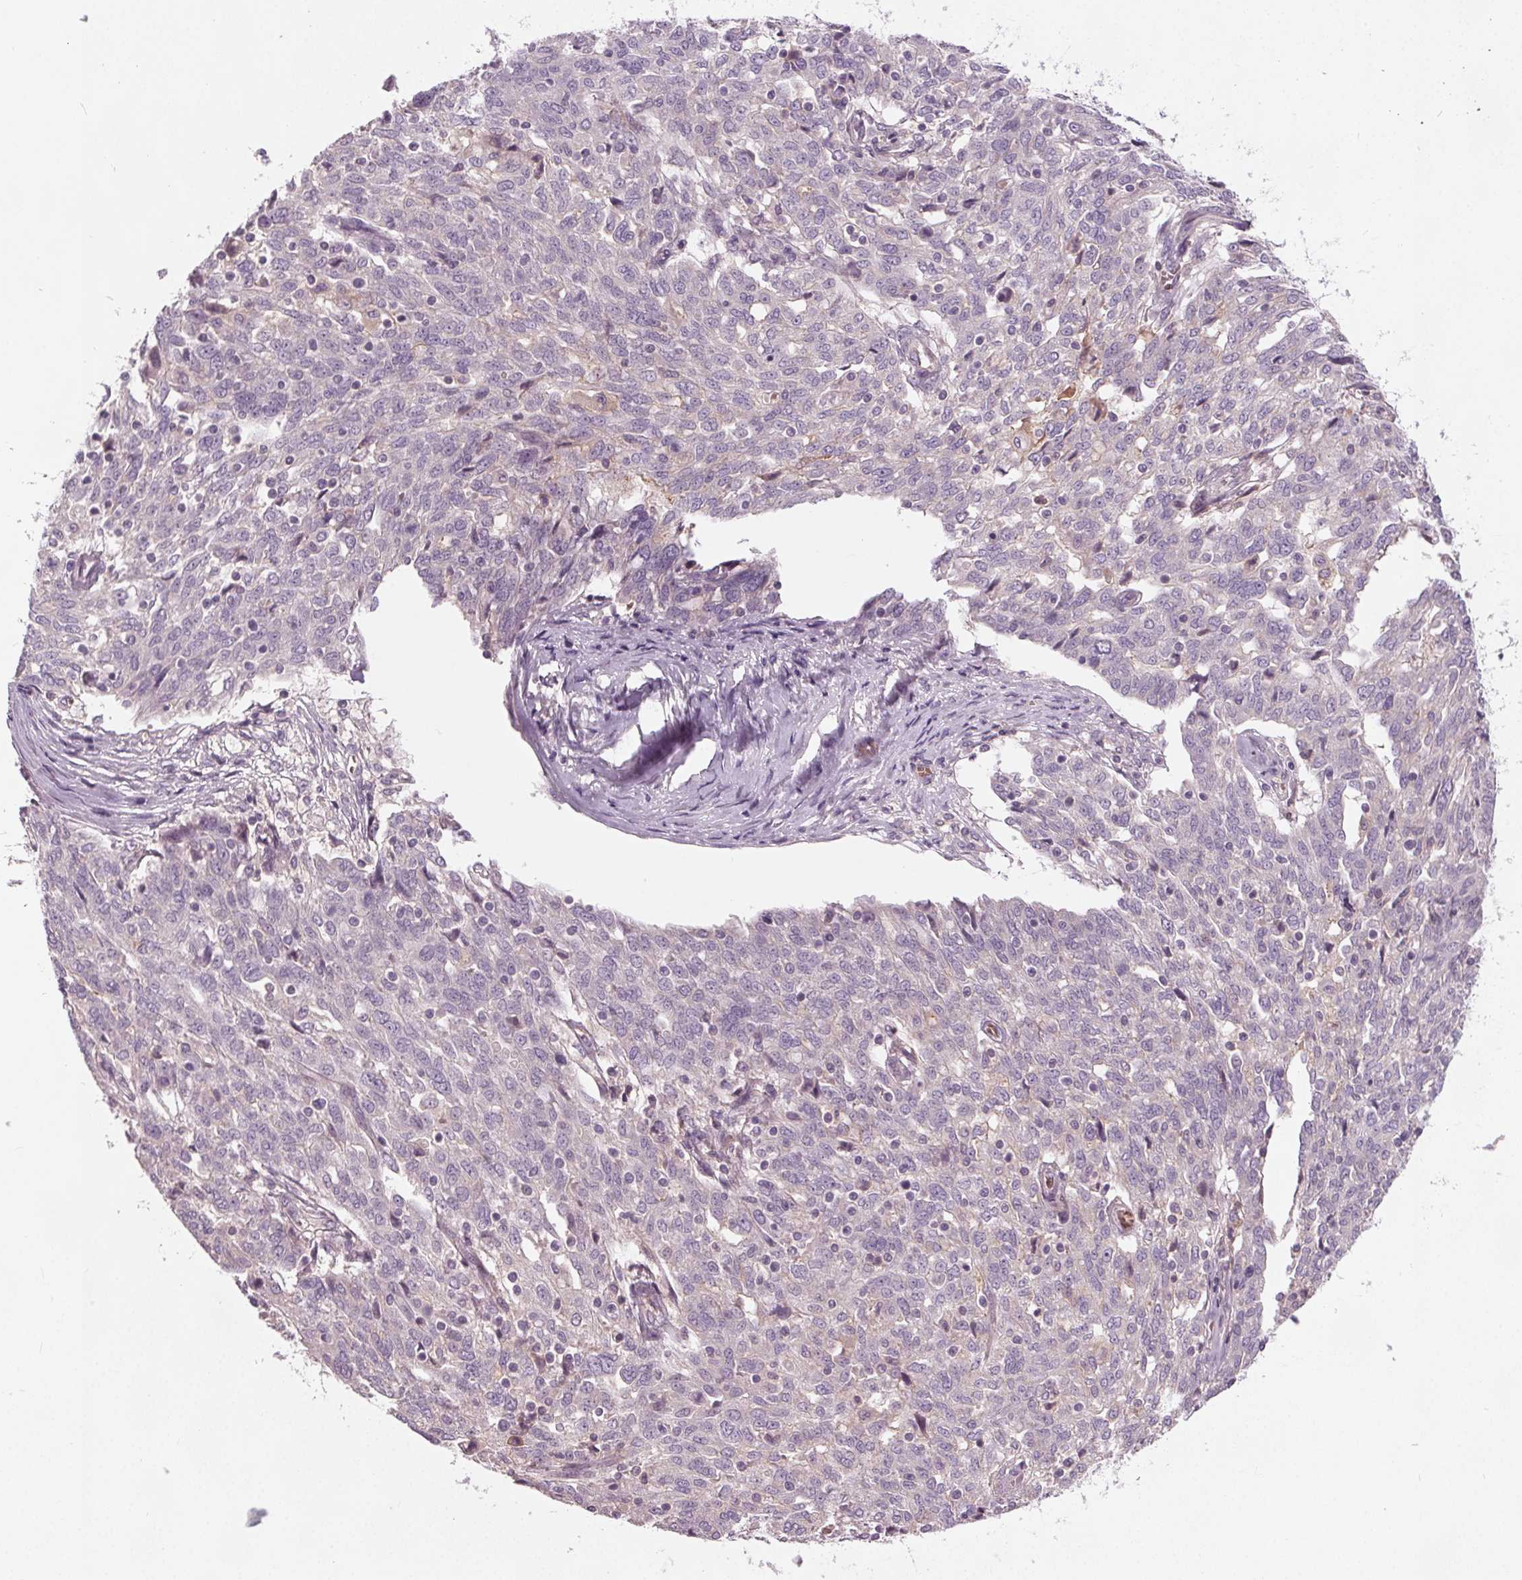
{"staining": {"intensity": "negative", "quantity": "none", "location": "none"}, "tissue": "ovarian cancer", "cell_type": "Tumor cells", "image_type": "cancer", "snomed": [{"axis": "morphology", "description": "Cystadenocarcinoma, serous, NOS"}, {"axis": "topography", "description": "Ovary"}], "caption": "Photomicrograph shows no significant protein staining in tumor cells of ovarian serous cystadenocarcinoma.", "gene": "PDGFD", "patient": {"sex": "female", "age": 67}}